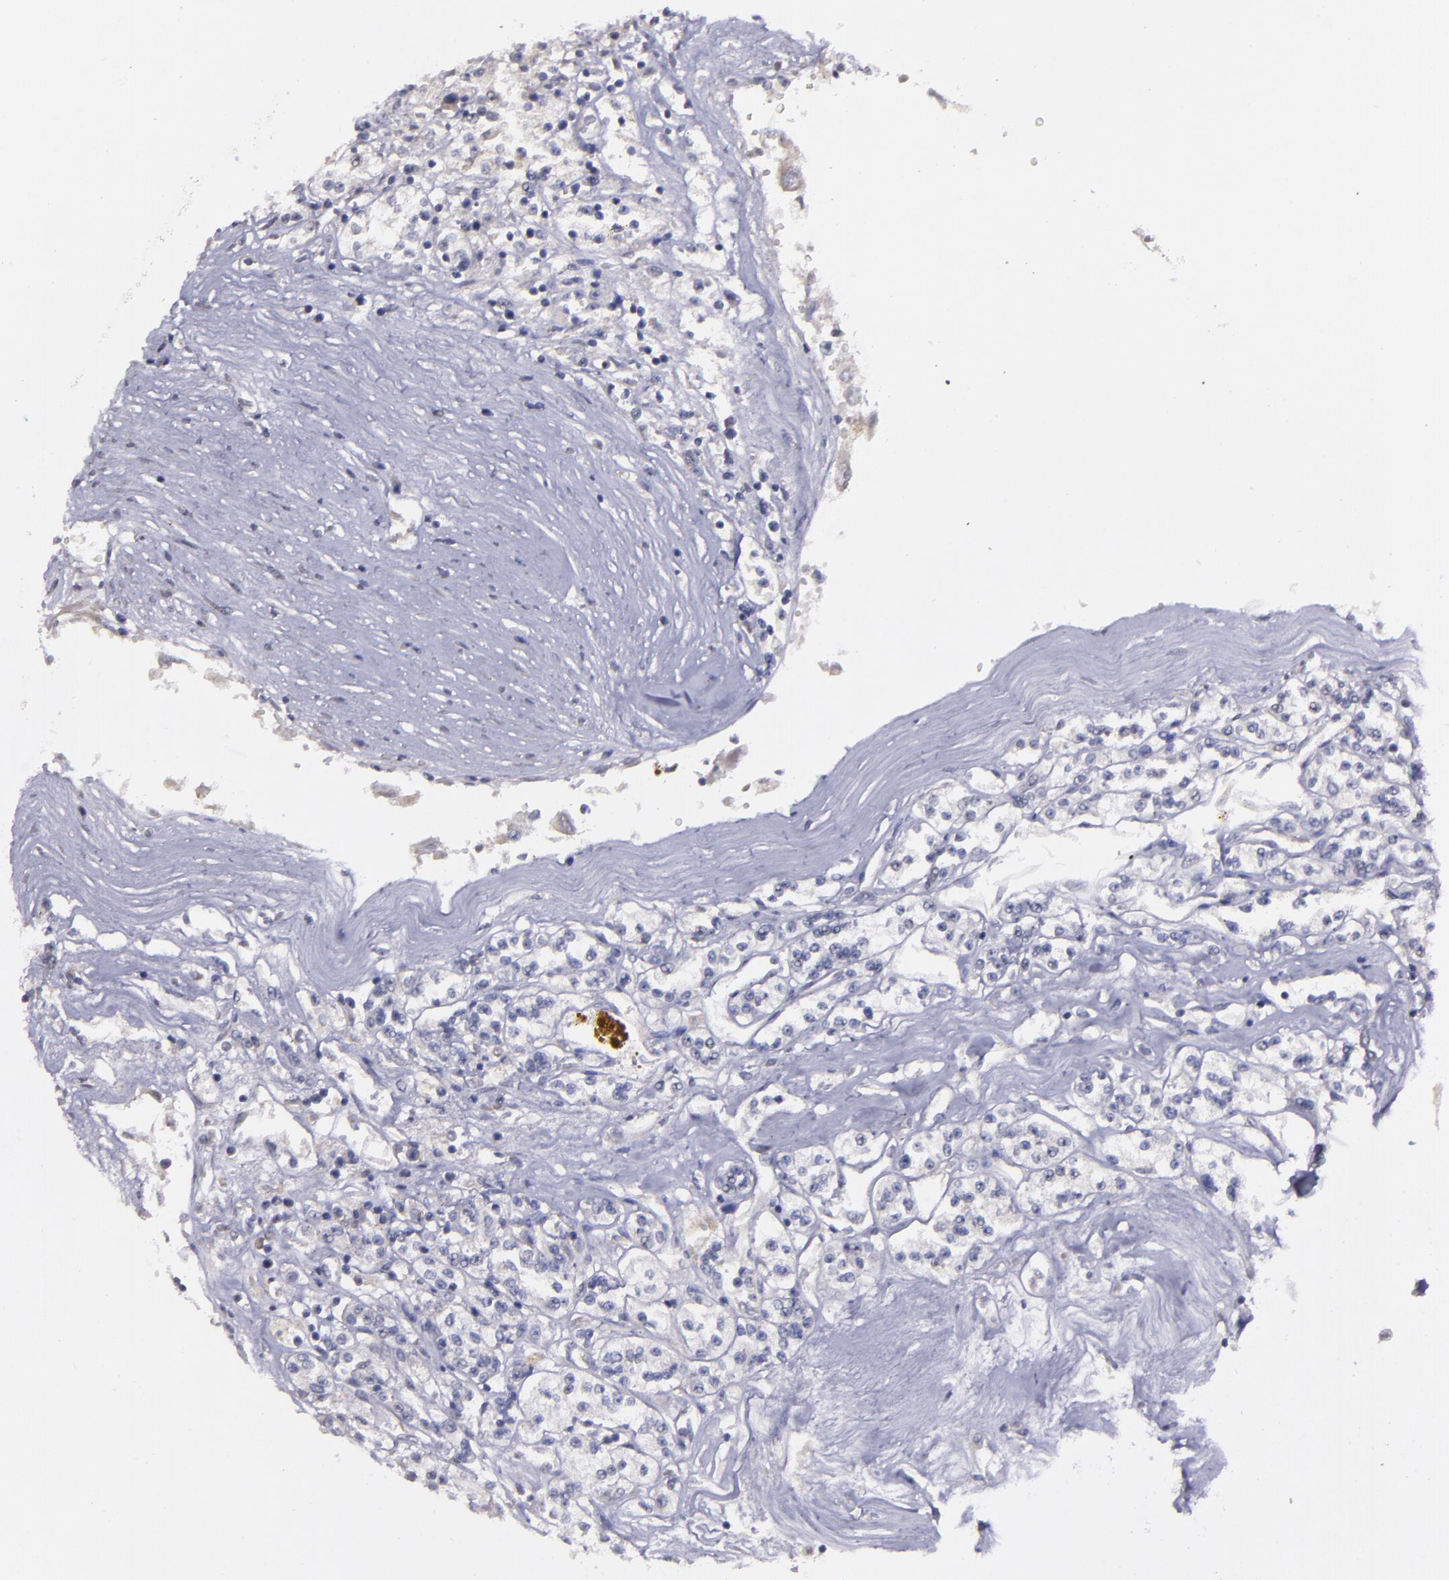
{"staining": {"intensity": "negative", "quantity": "none", "location": "none"}, "tissue": "renal cancer", "cell_type": "Tumor cells", "image_type": "cancer", "snomed": [{"axis": "morphology", "description": "Adenocarcinoma, NOS"}, {"axis": "topography", "description": "Kidney"}], "caption": "Tumor cells show no significant positivity in adenocarcinoma (renal).", "gene": "MASP1", "patient": {"sex": "female", "age": 76}}